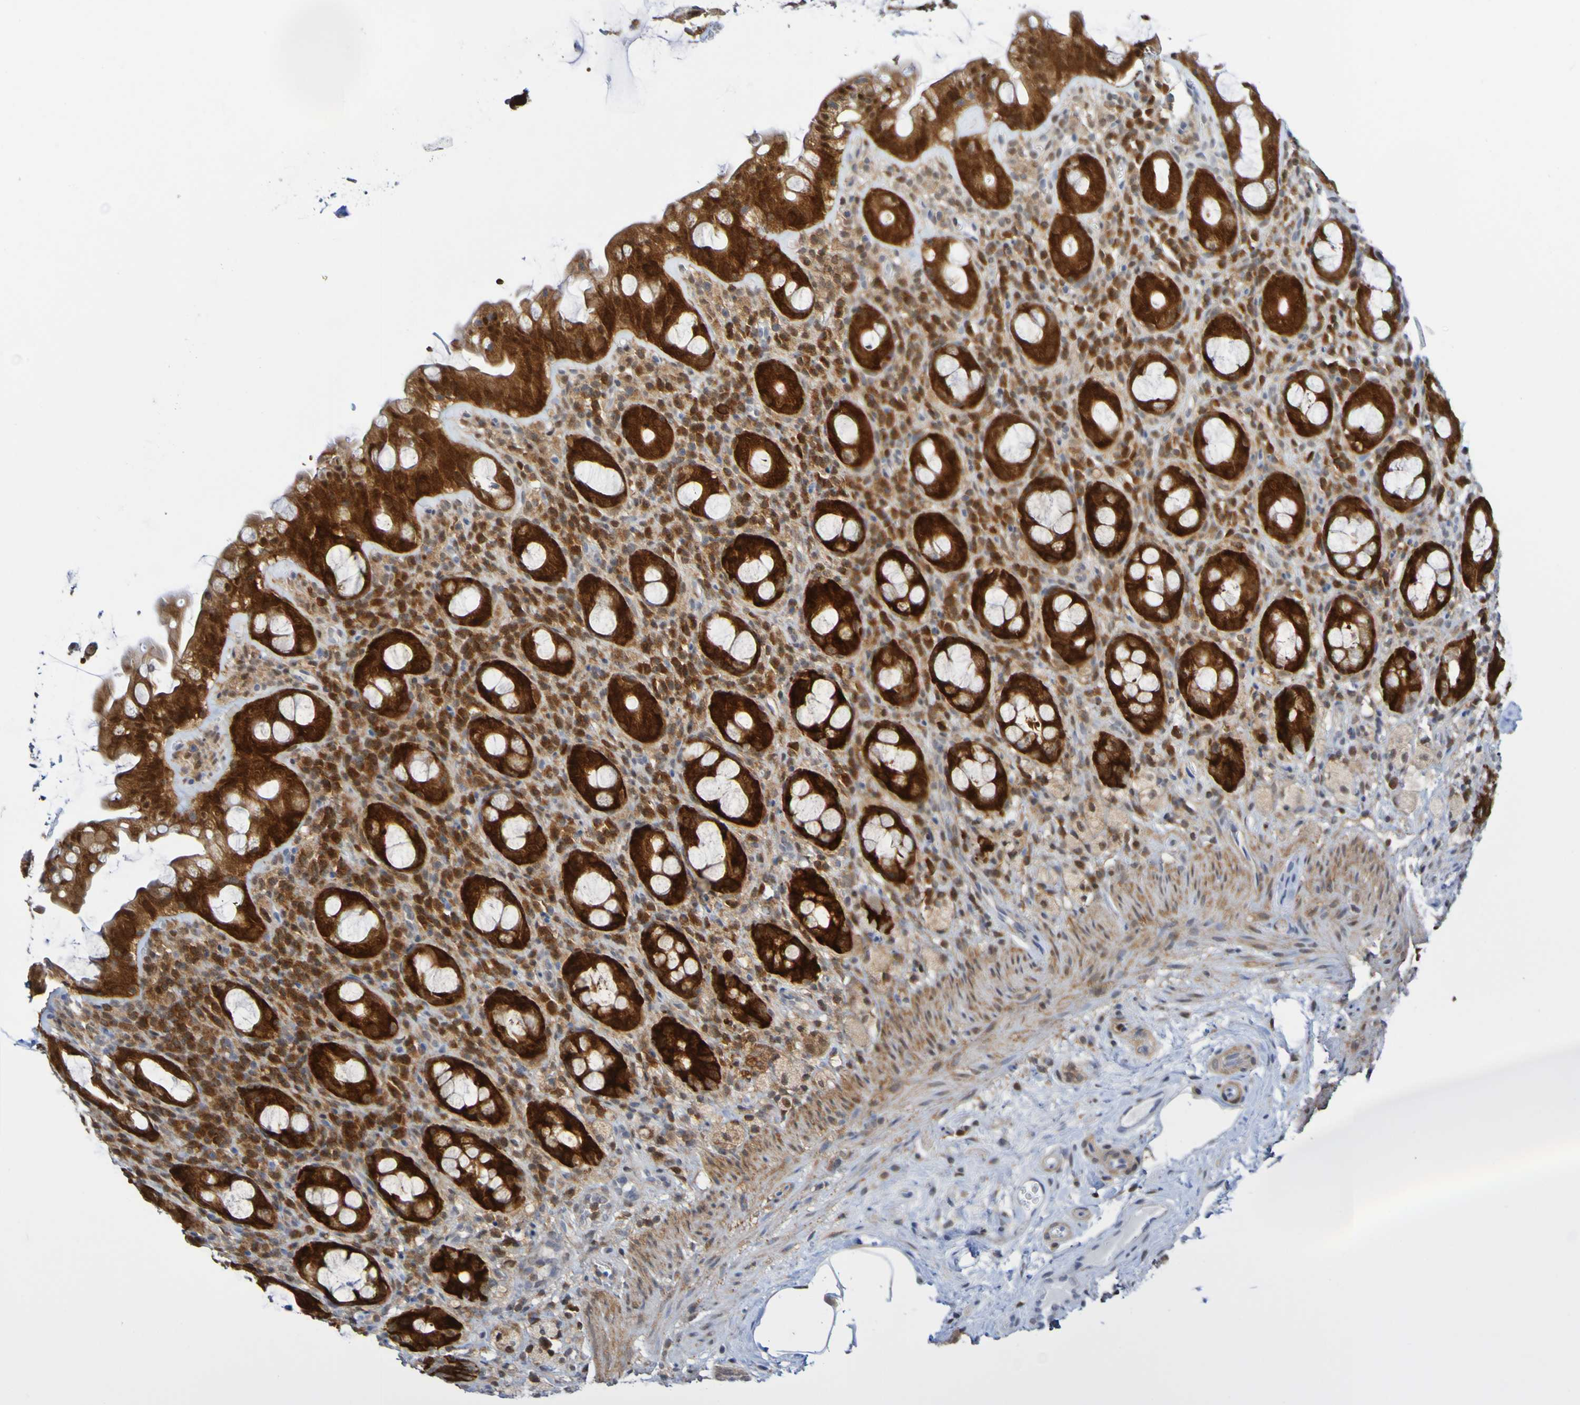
{"staining": {"intensity": "strong", "quantity": ">75%", "location": "cytoplasmic/membranous"}, "tissue": "rectum", "cell_type": "Glandular cells", "image_type": "normal", "snomed": [{"axis": "morphology", "description": "Normal tissue, NOS"}, {"axis": "topography", "description": "Rectum"}], "caption": "Immunohistochemistry (IHC) micrograph of normal human rectum stained for a protein (brown), which displays high levels of strong cytoplasmic/membranous positivity in approximately >75% of glandular cells.", "gene": "ATIC", "patient": {"sex": "male", "age": 44}}